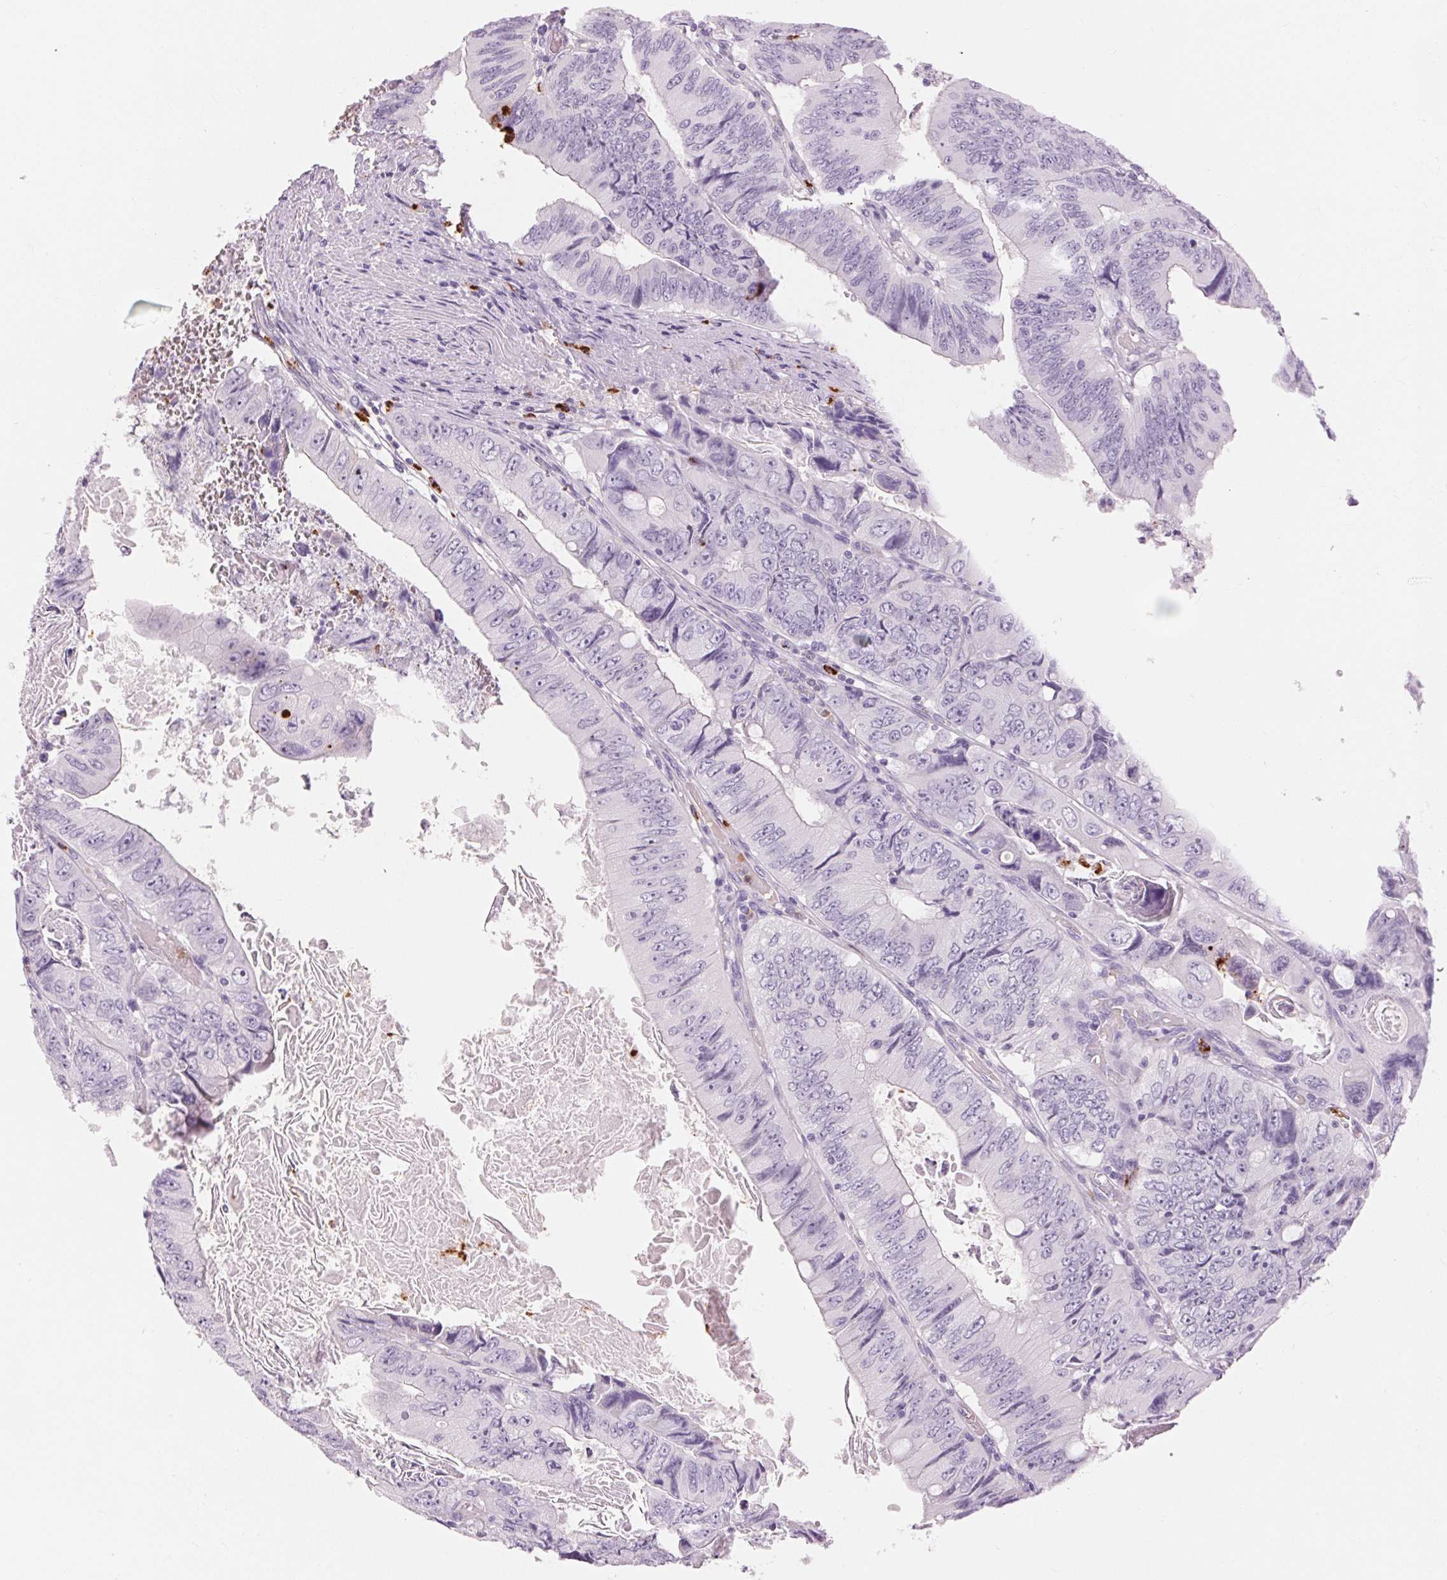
{"staining": {"intensity": "negative", "quantity": "none", "location": "none"}, "tissue": "colorectal cancer", "cell_type": "Tumor cells", "image_type": "cancer", "snomed": [{"axis": "morphology", "description": "Adenocarcinoma, NOS"}, {"axis": "topography", "description": "Colon"}], "caption": "An immunohistochemistry image of colorectal cancer is shown. There is no staining in tumor cells of colorectal cancer.", "gene": "KLK7", "patient": {"sex": "female", "age": 84}}